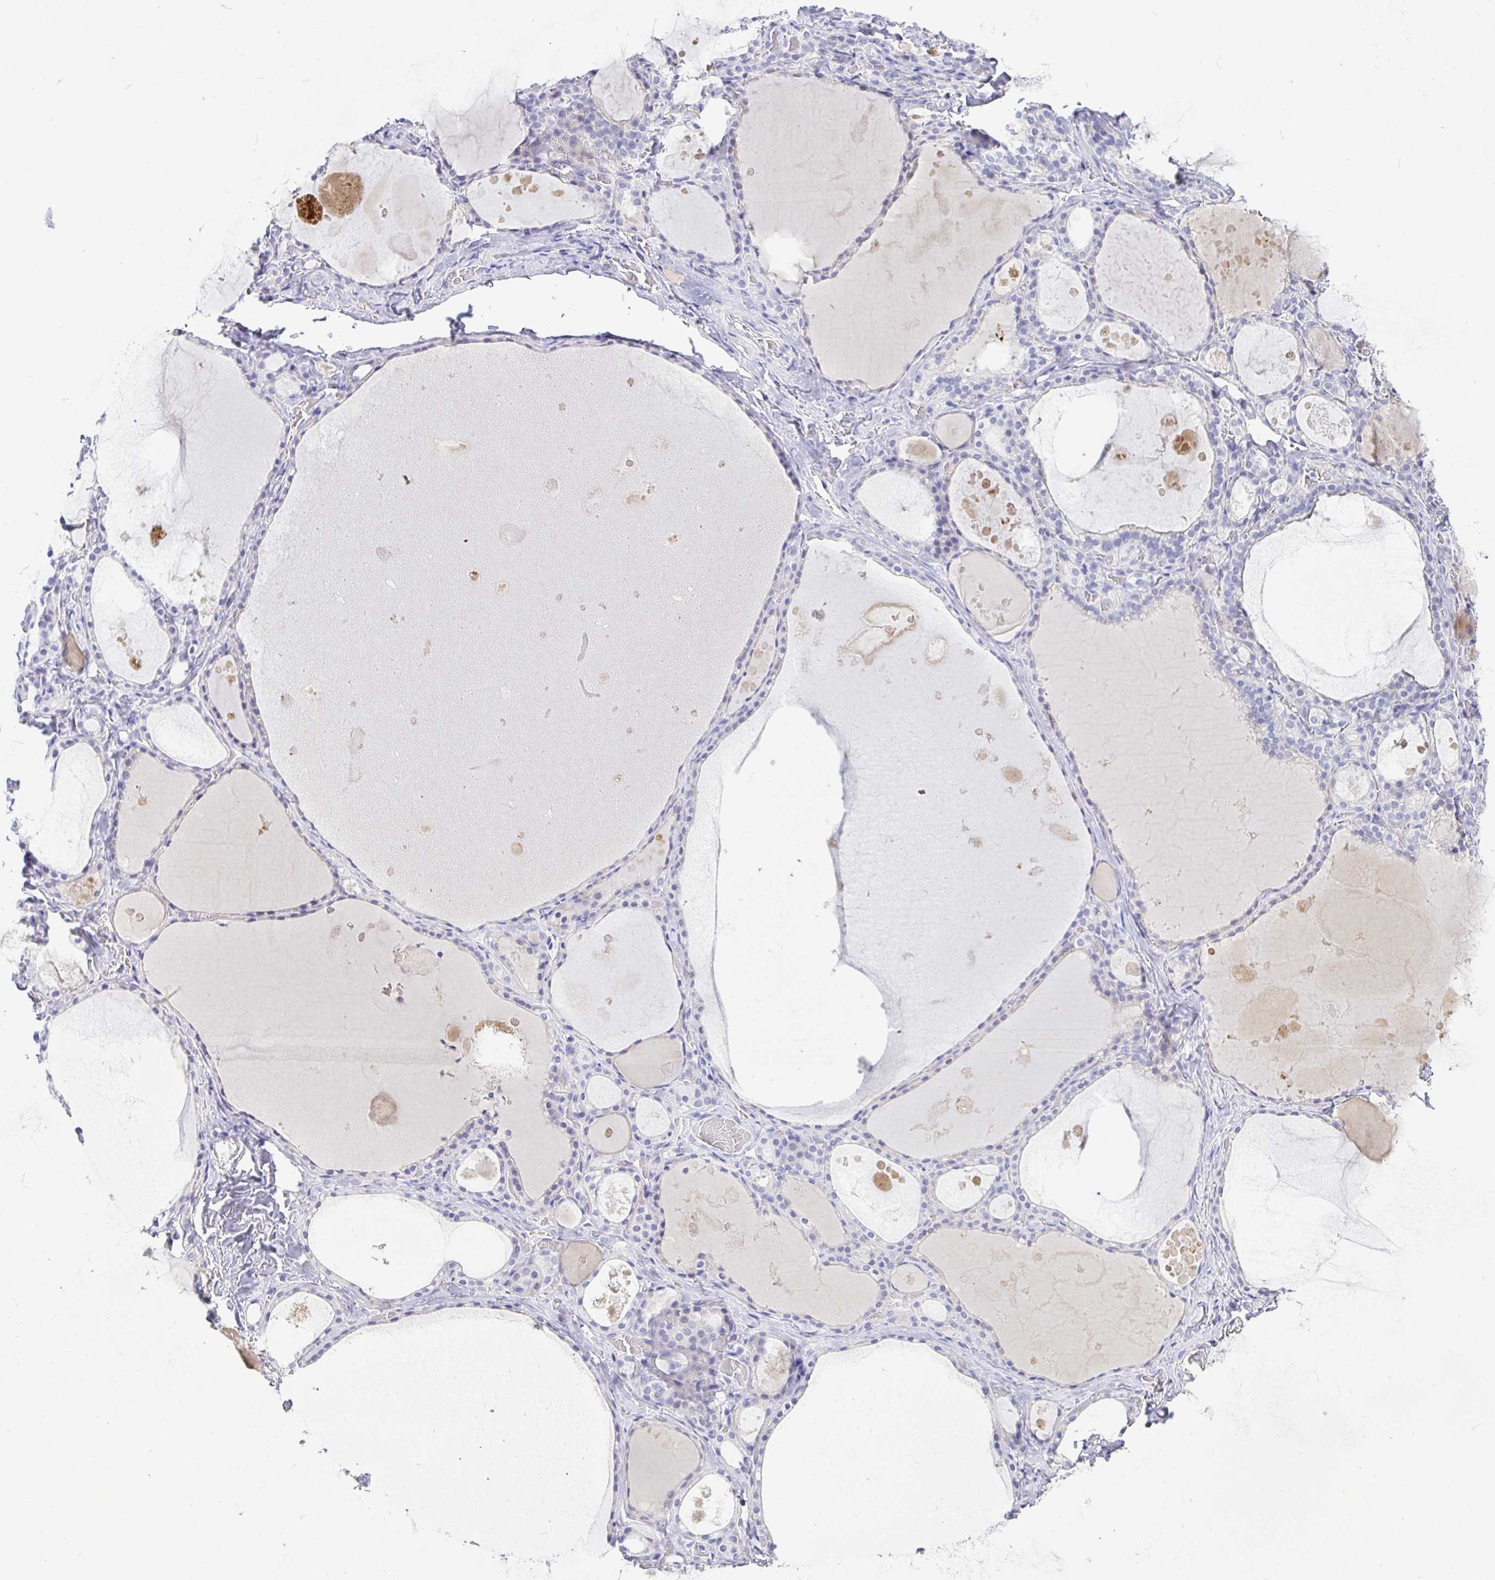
{"staining": {"intensity": "negative", "quantity": "none", "location": "none"}, "tissue": "thyroid gland", "cell_type": "Glandular cells", "image_type": "normal", "snomed": [{"axis": "morphology", "description": "Normal tissue, NOS"}, {"axis": "topography", "description": "Thyroid gland"}], "caption": "Glandular cells show no significant protein positivity in unremarkable thyroid gland. (DAB (3,3'-diaminobenzidine) immunohistochemistry (IHC) visualized using brightfield microscopy, high magnification).", "gene": "TPTE", "patient": {"sex": "male", "age": 56}}